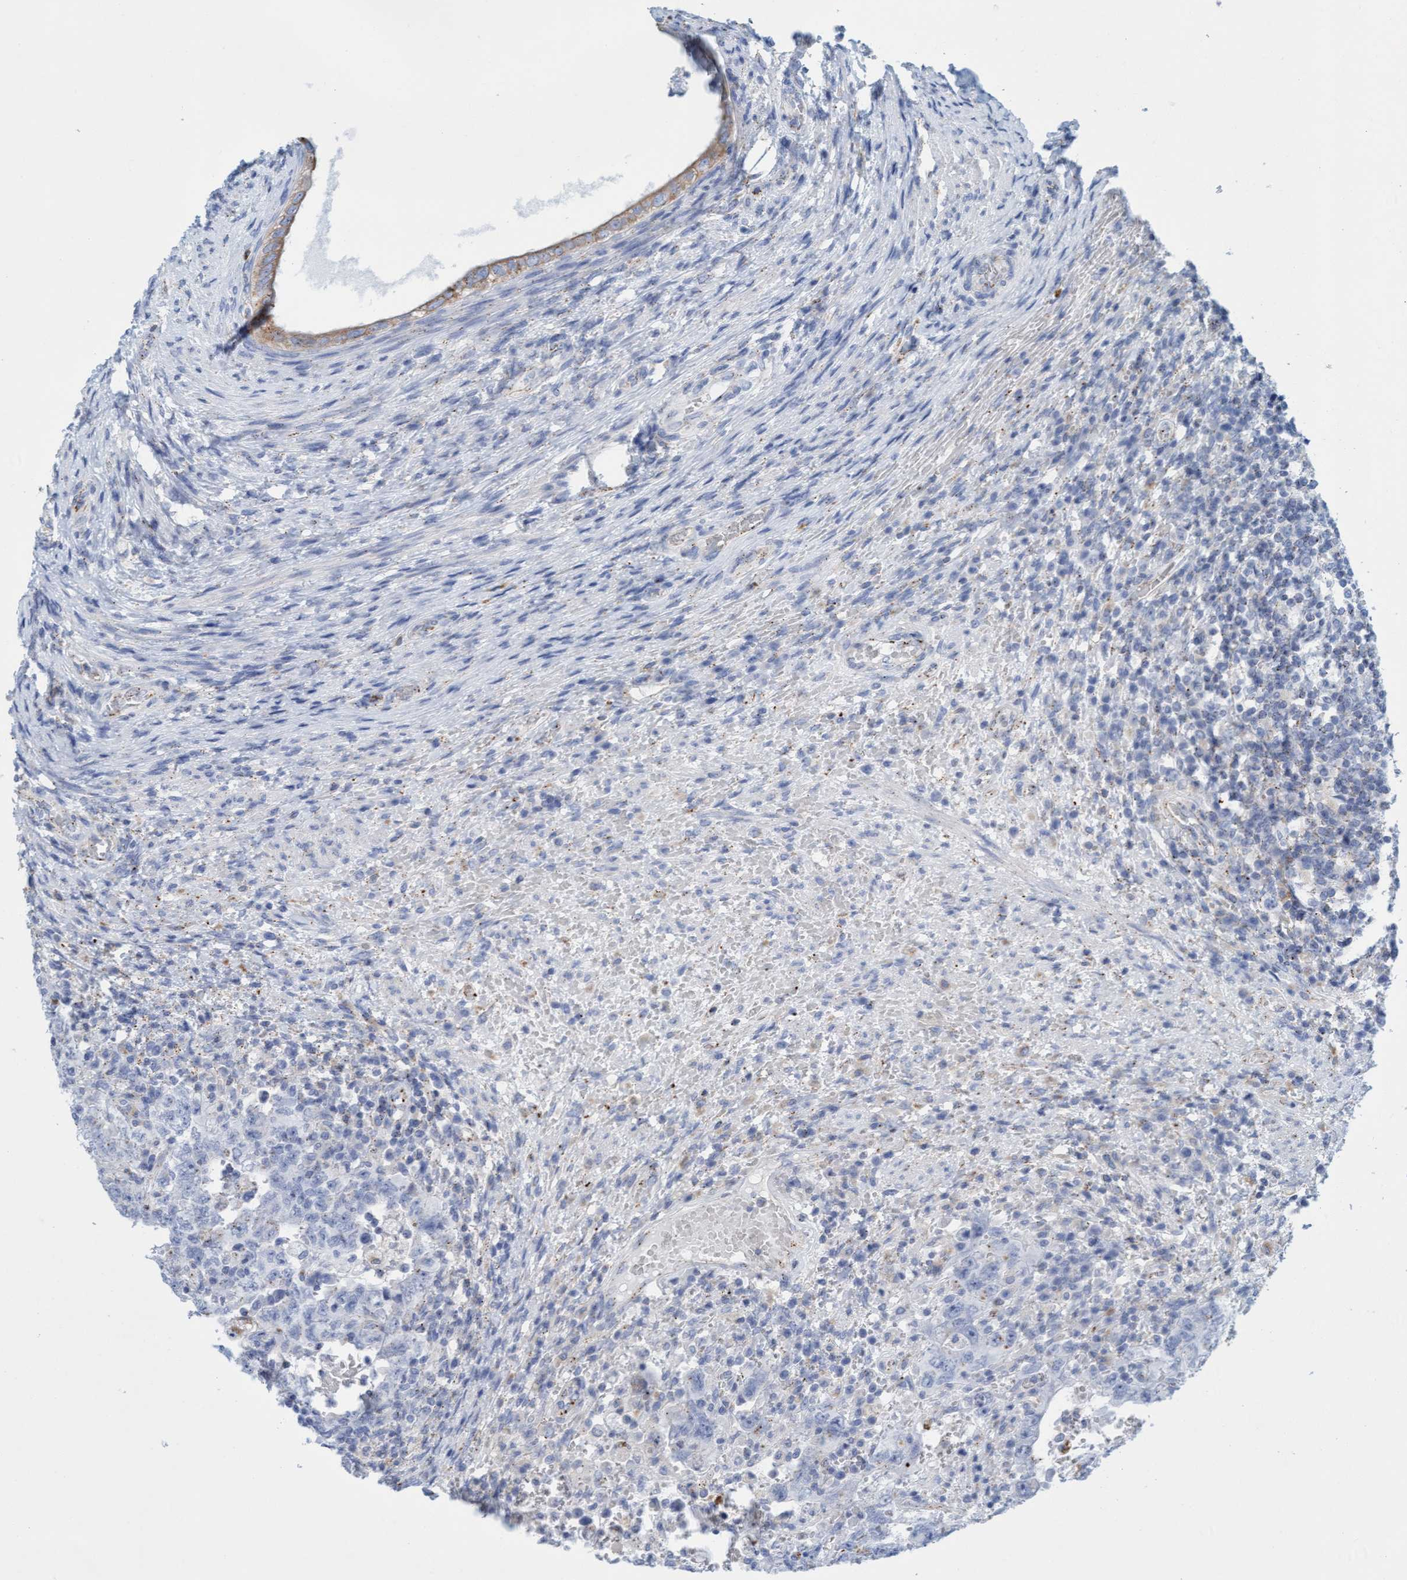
{"staining": {"intensity": "negative", "quantity": "none", "location": "none"}, "tissue": "testis cancer", "cell_type": "Tumor cells", "image_type": "cancer", "snomed": [{"axis": "morphology", "description": "Carcinoma, Embryonal, NOS"}, {"axis": "topography", "description": "Testis"}], "caption": "Immunohistochemistry (IHC) photomicrograph of neoplastic tissue: embryonal carcinoma (testis) stained with DAB shows no significant protein expression in tumor cells.", "gene": "SGSH", "patient": {"sex": "male", "age": 26}}